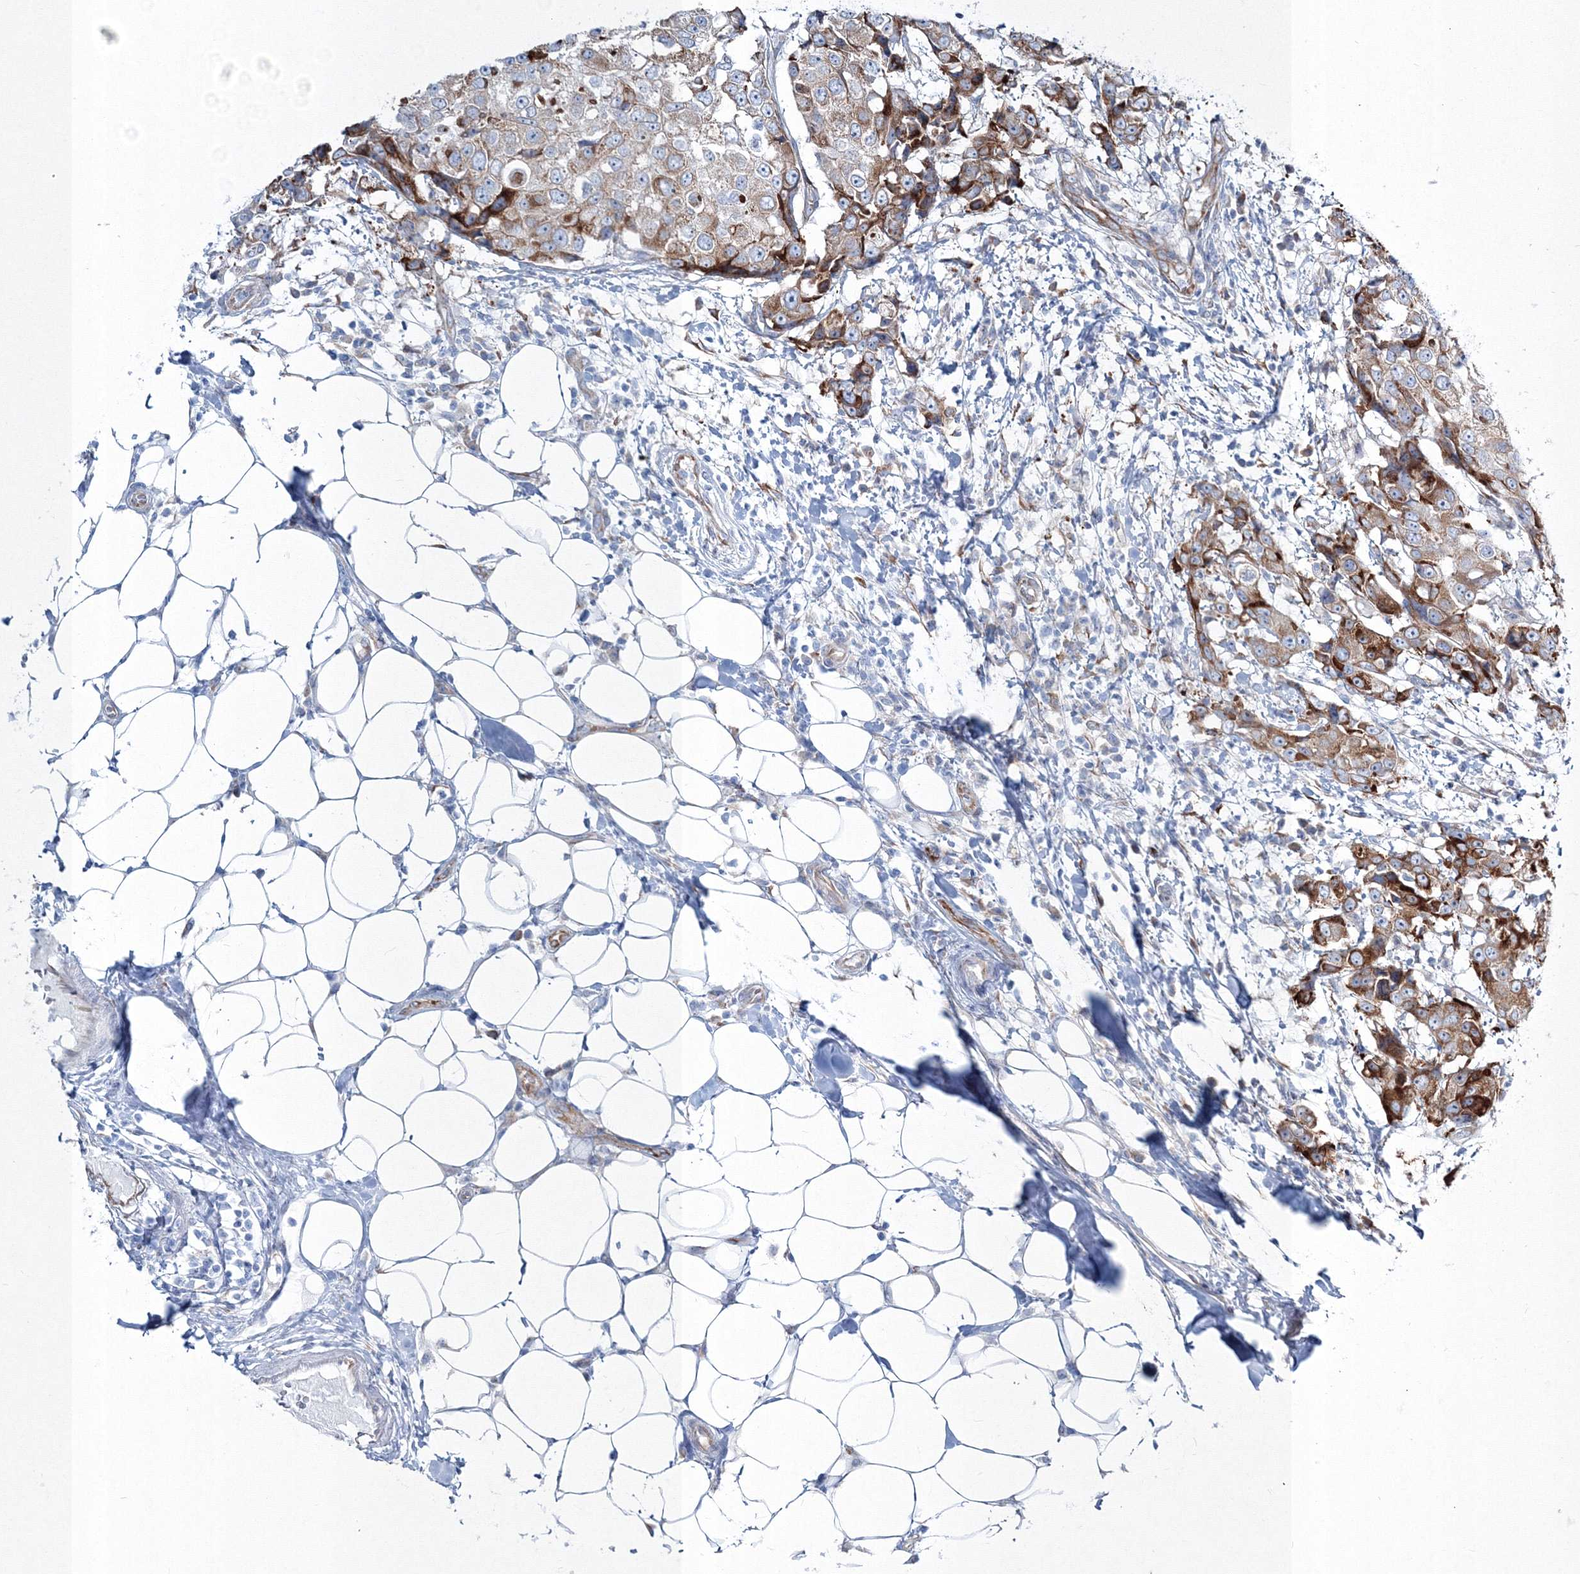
{"staining": {"intensity": "moderate", "quantity": ">75%", "location": "cytoplasmic/membranous"}, "tissue": "breast cancer", "cell_type": "Tumor cells", "image_type": "cancer", "snomed": [{"axis": "morphology", "description": "Duct carcinoma"}, {"axis": "topography", "description": "Breast"}], "caption": "Approximately >75% of tumor cells in breast cancer demonstrate moderate cytoplasmic/membranous protein staining as visualized by brown immunohistochemical staining.", "gene": "RCN1", "patient": {"sex": "female", "age": 27}}